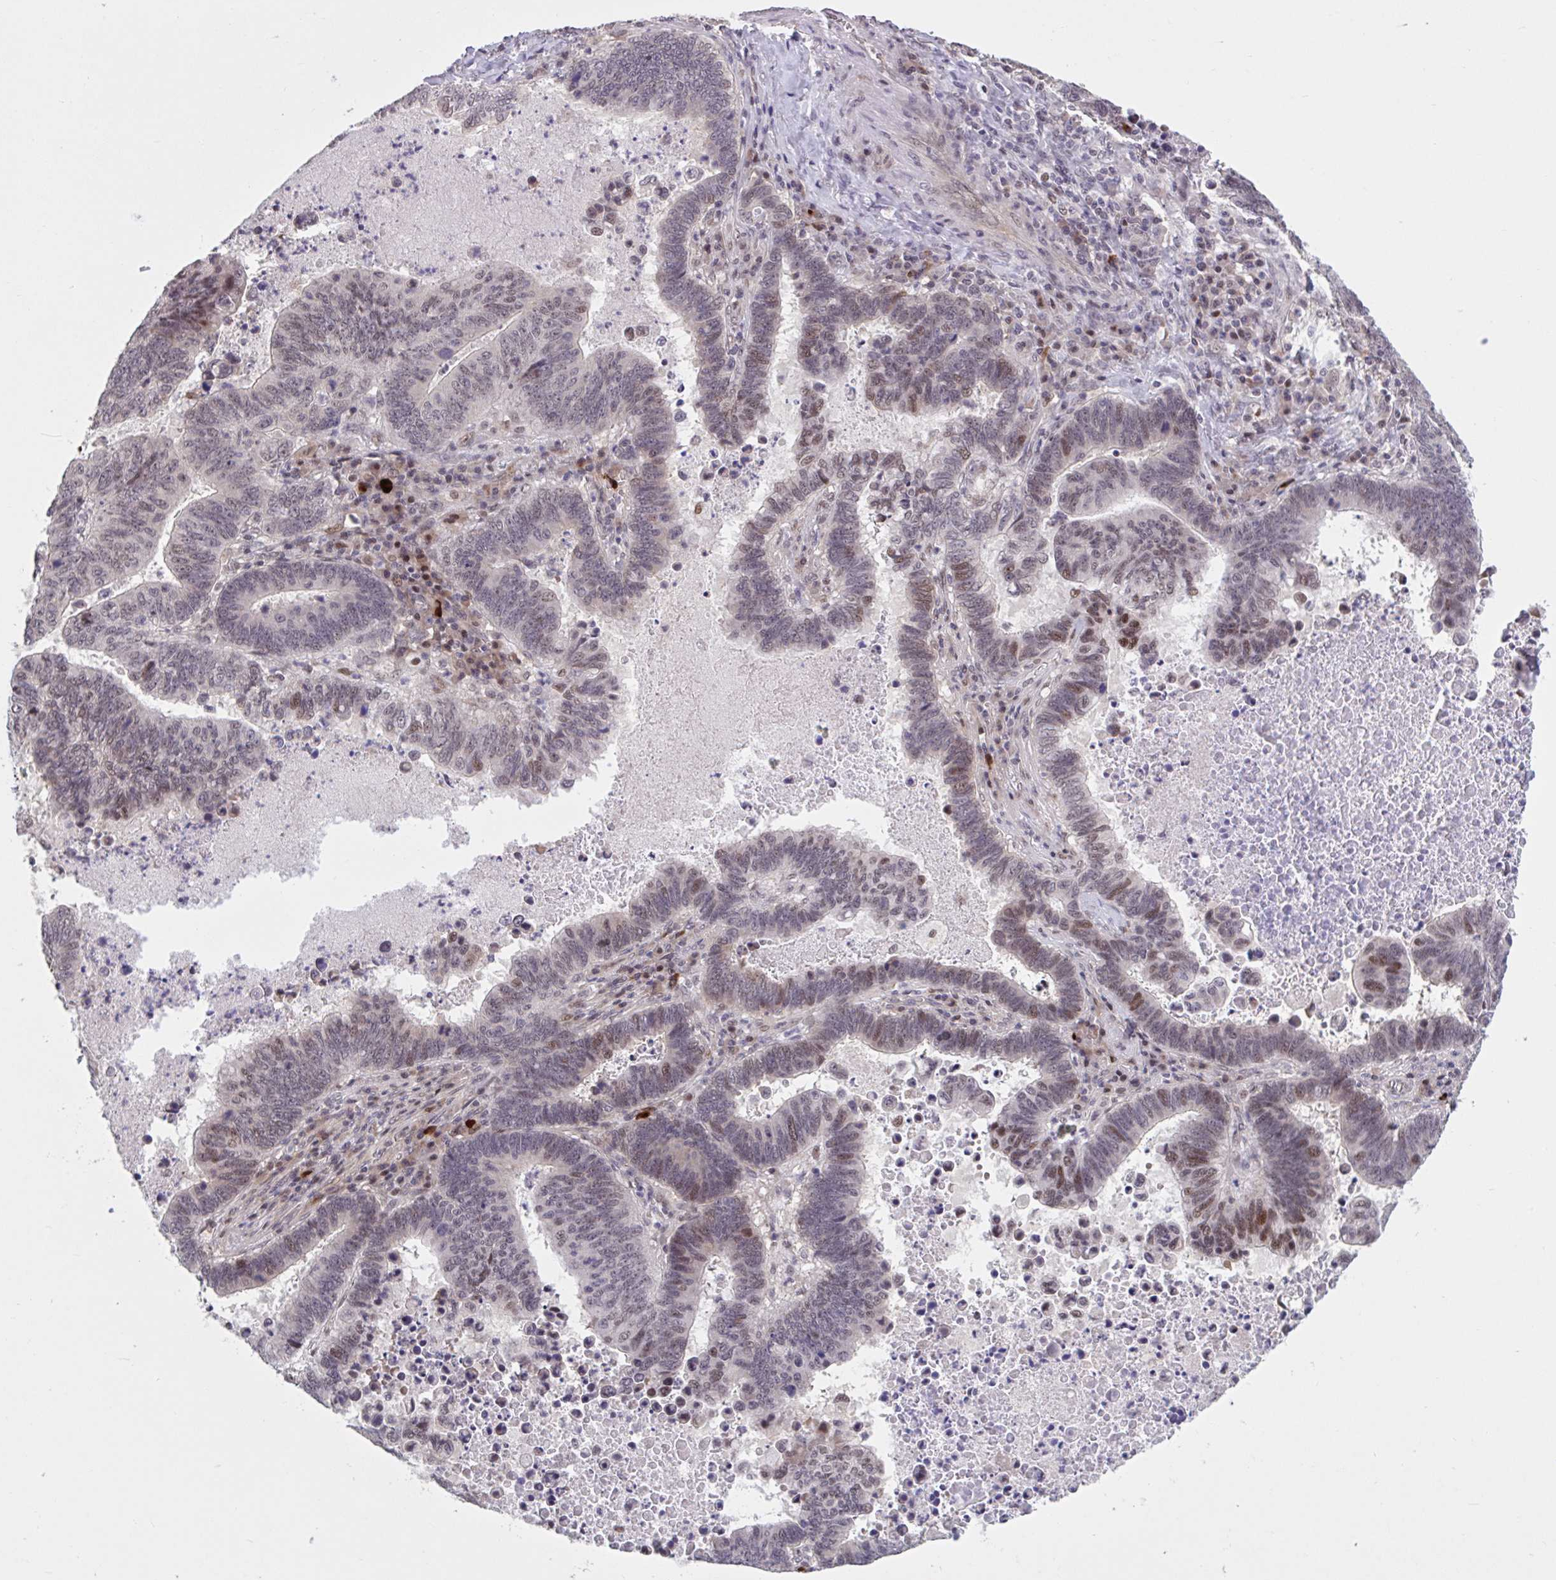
{"staining": {"intensity": "moderate", "quantity": "25%-75%", "location": "nuclear"}, "tissue": "lung cancer", "cell_type": "Tumor cells", "image_type": "cancer", "snomed": [{"axis": "morphology", "description": "Aneuploidy"}, {"axis": "morphology", "description": "Adenocarcinoma, NOS"}, {"axis": "morphology", "description": "Adenocarcinoma primary or metastatic"}, {"axis": "topography", "description": "Lung"}], "caption": "DAB immunohistochemical staining of lung cancer (adenocarcinoma) reveals moderate nuclear protein staining in approximately 25%-75% of tumor cells.", "gene": "ZNF414", "patient": {"sex": "female", "age": 75}}